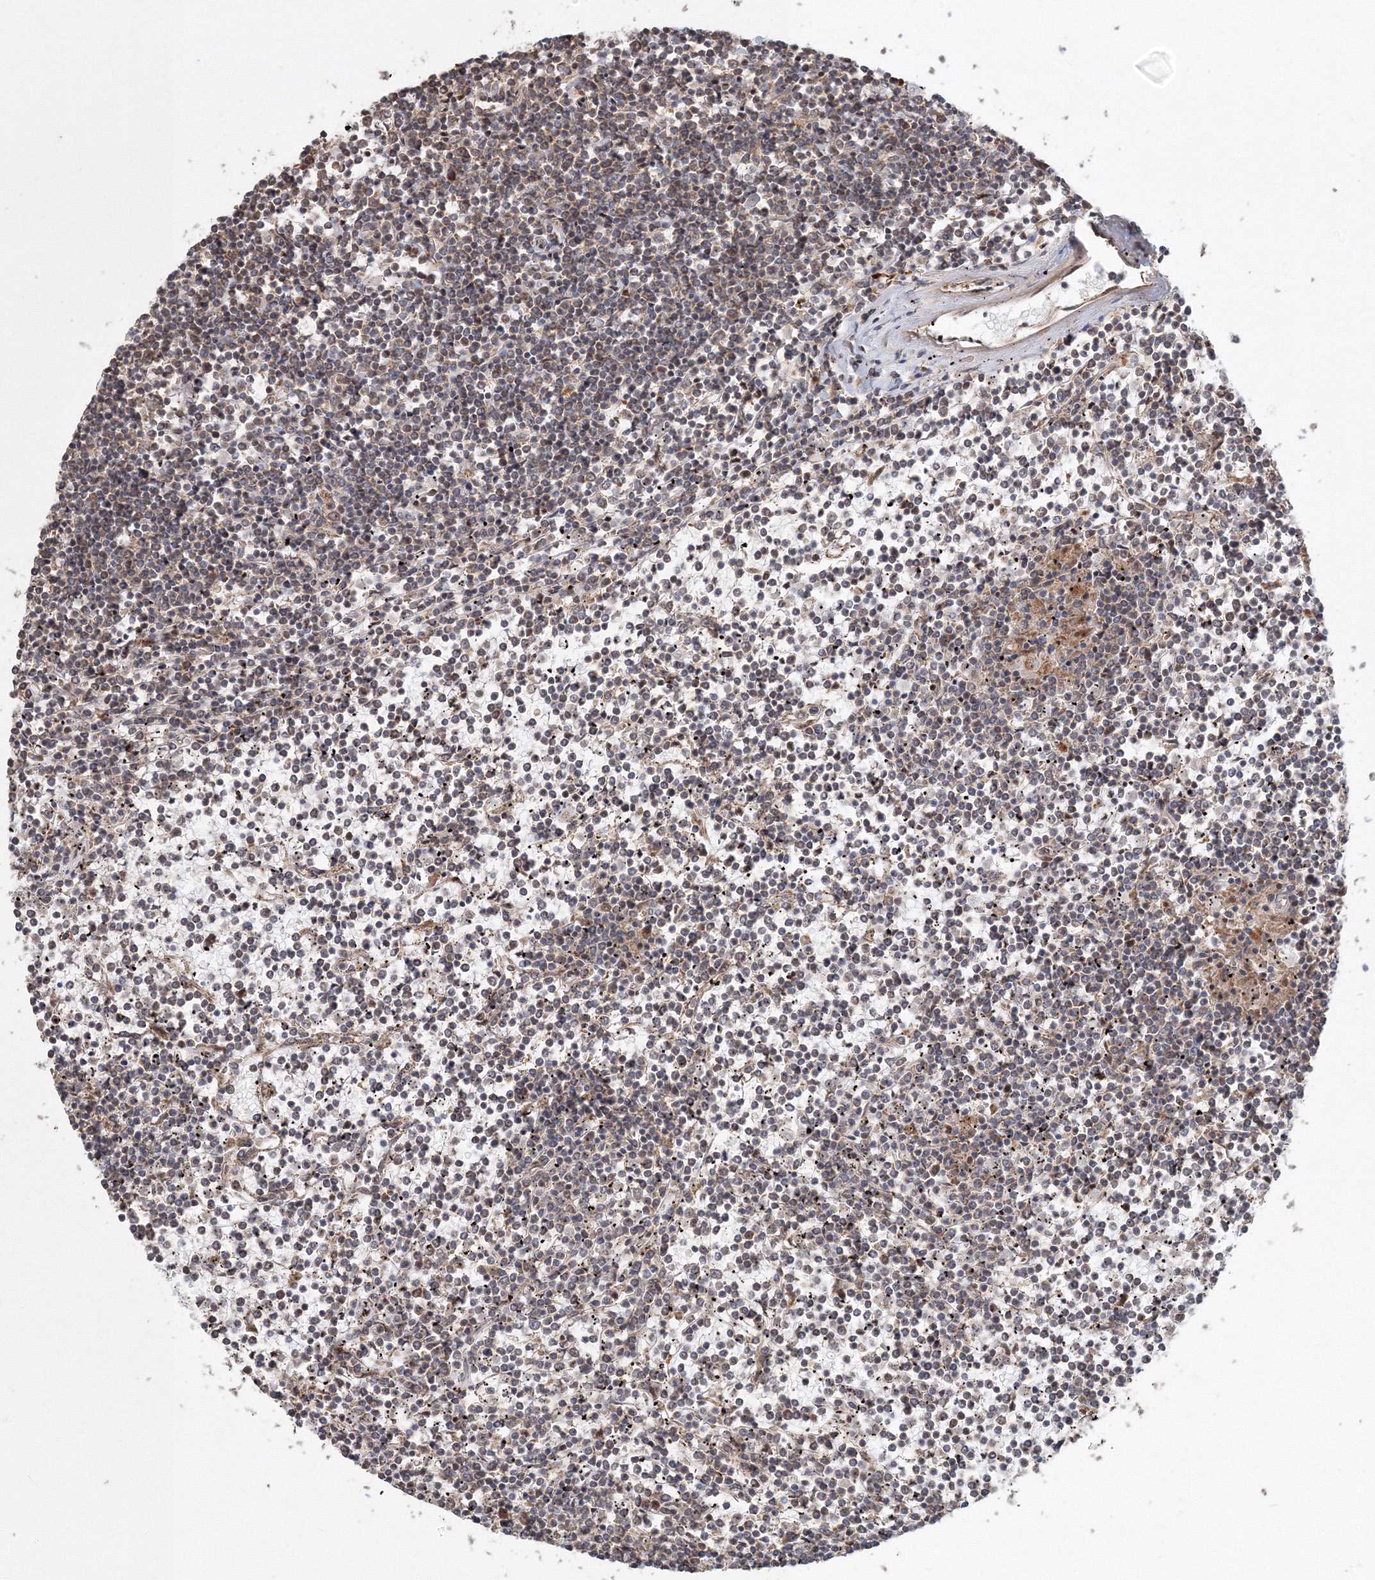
{"staining": {"intensity": "negative", "quantity": "none", "location": "none"}, "tissue": "lymphoma", "cell_type": "Tumor cells", "image_type": "cancer", "snomed": [{"axis": "morphology", "description": "Malignant lymphoma, non-Hodgkin's type, Low grade"}, {"axis": "topography", "description": "Spleen"}], "caption": "DAB (3,3'-diaminobenzidine) immunohistochemical staining of human lymphoma shows no significant staining in tumor cells. (Immunohistochemistry, brightfield microscopy, high magnification).", "gene": "ANAPC16", "patient": {"sex": "female", "age": 19}}